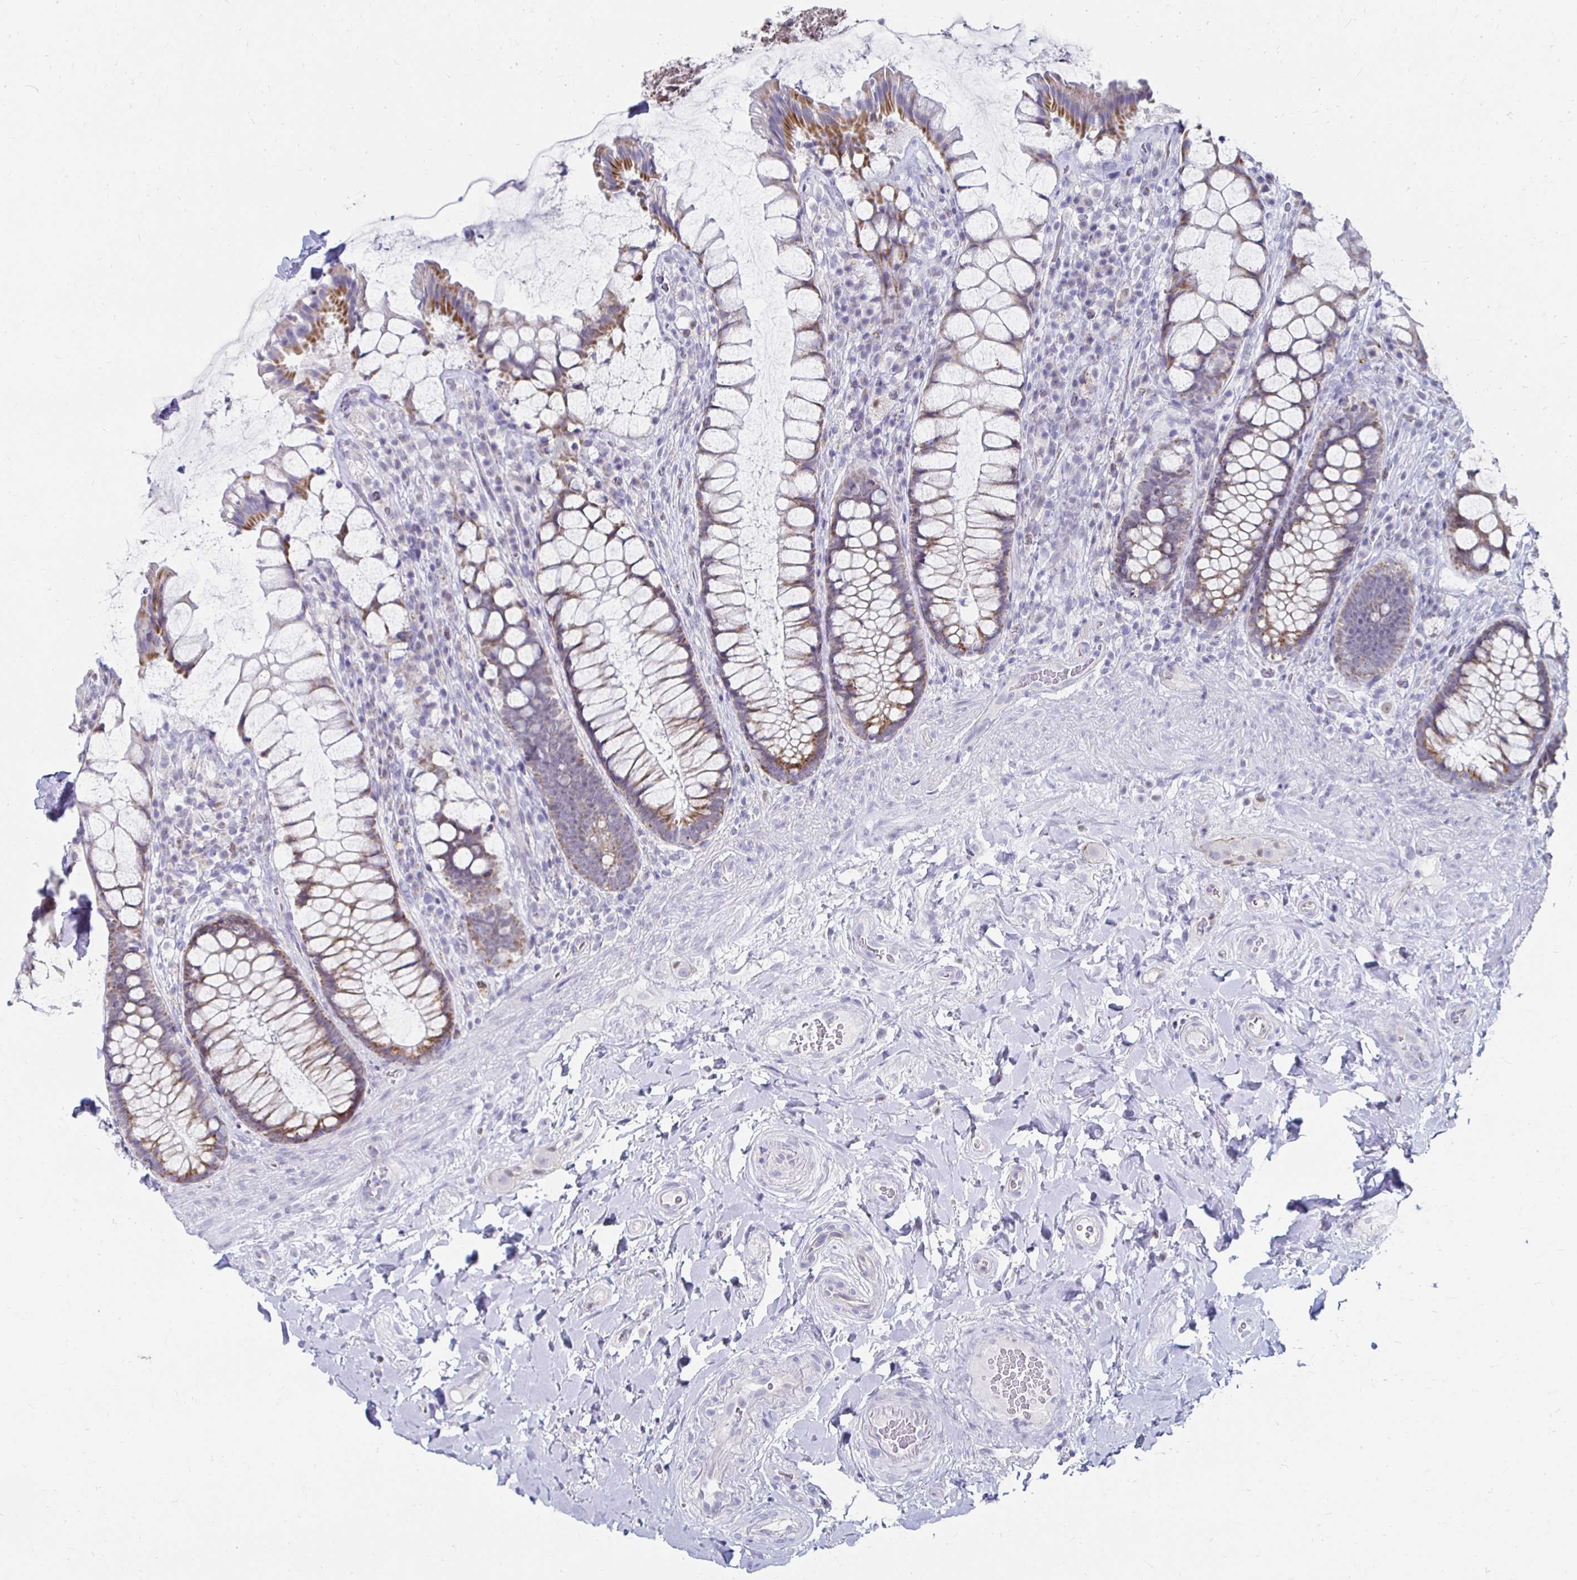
{"staining": {"intensity": "weak", "quantity": ">75%", "location": "cytoplasmic/membranous"}, "tissue": "rectum", "cell_type": "Glandular cells", "image_type": "normal", "snomed": [{"axis": "morphology", "description": "Normal tissue, NOS"}, {"axis": "topography", "description": "Rectum"}], "caption": "Immunohistochemical staining of normal human rectum reveals low levels of weak cytoplasmic/membranous staining in about >75% of glandular cells. The staining was performed using DAB to visualize the protein expression in brown, while the nuclei were stained in blue with hematoxylin (Magnification: 20x).", "gene": "NOCT", "patient": {"sex": "female", "age": 58}}